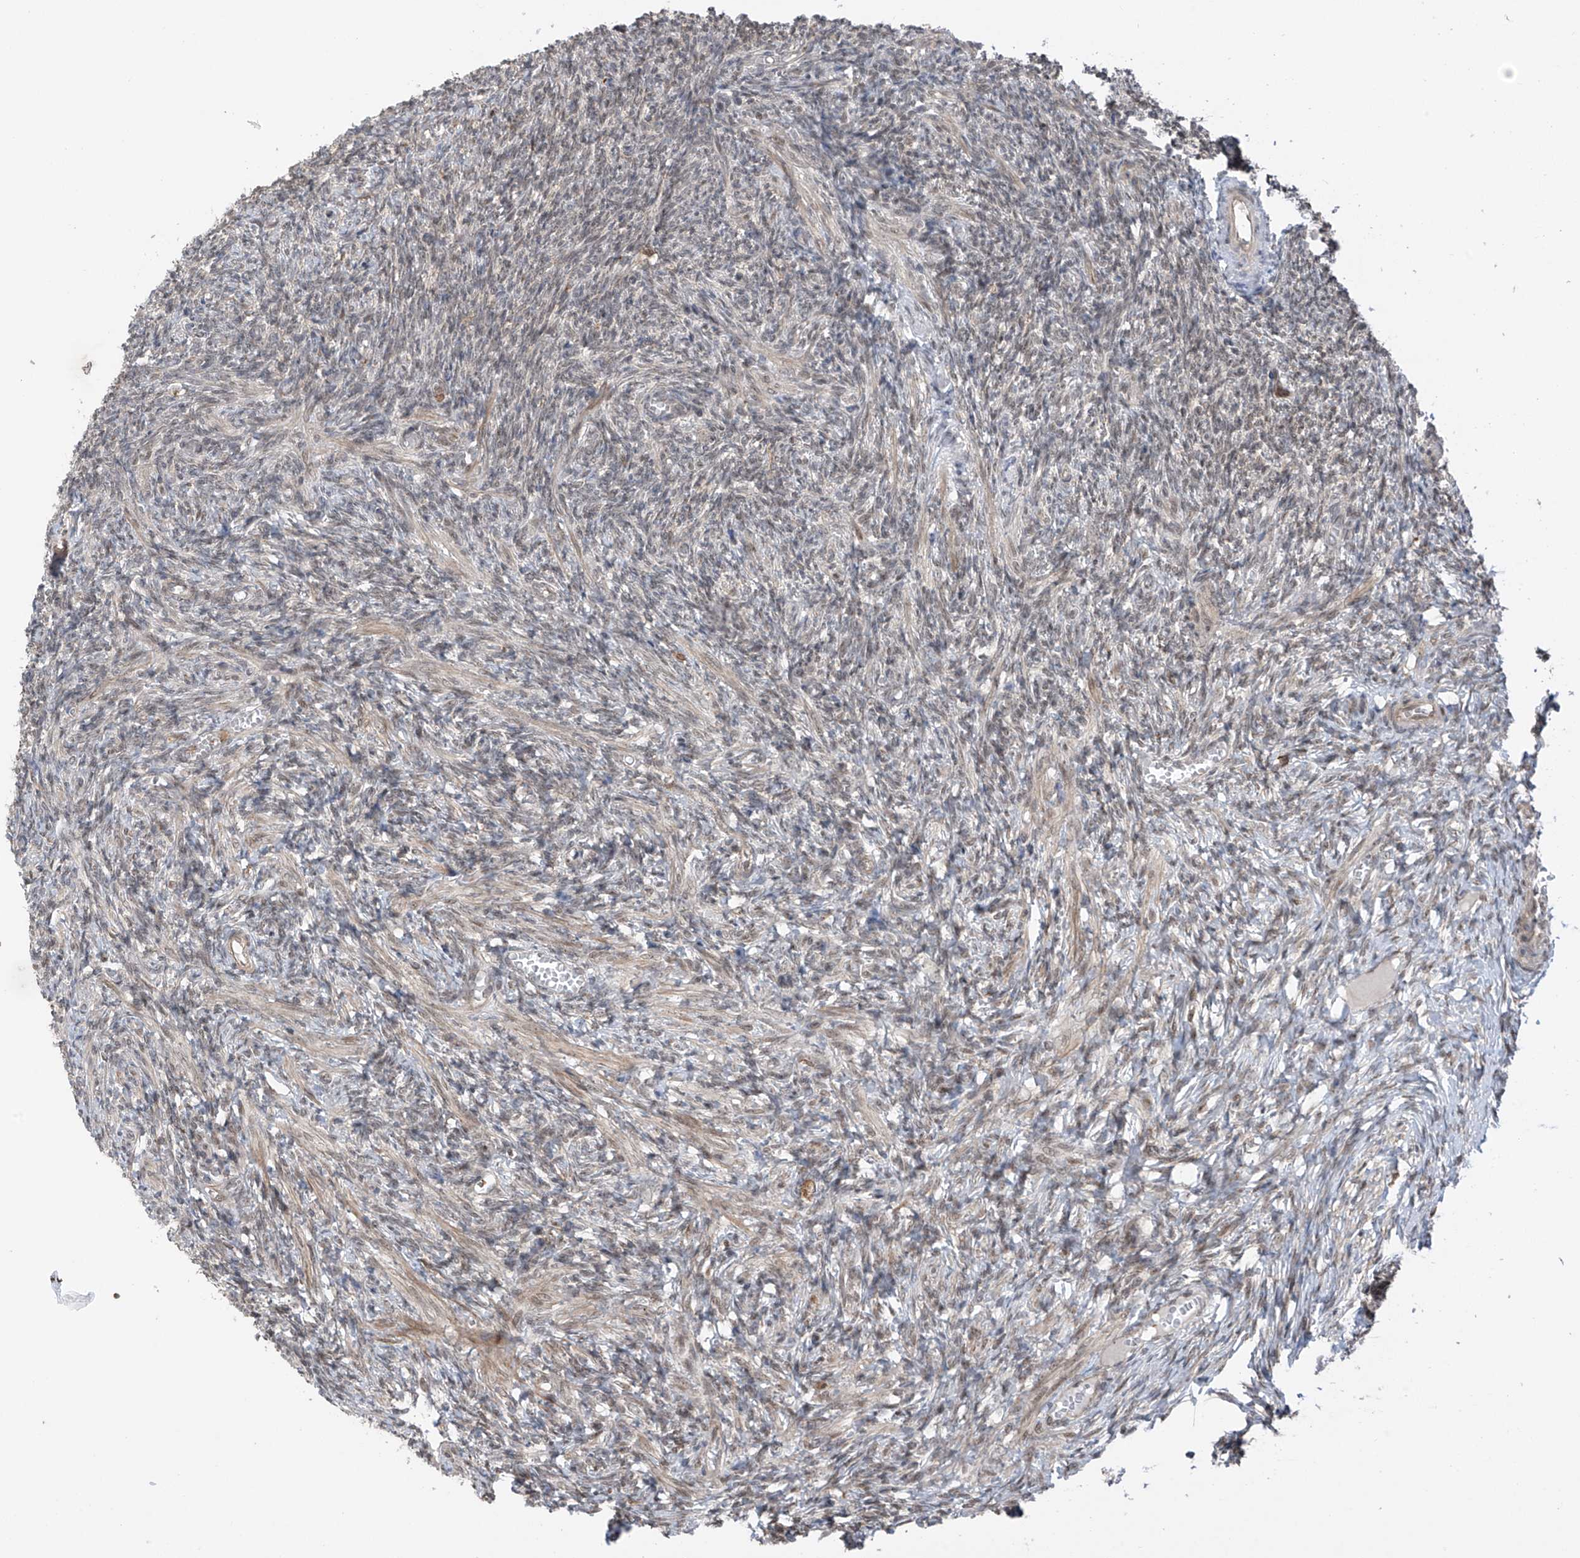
{"staining": {"intensity": "moderate", "quantity": "25%-75%", "location": "nuclear"}, "tissue": "ovary", "cell_type": "Ovarian stroma cells", "image_type": "normal", "snomed": [{"axis": "morphology", "description": "Normal tissue, NOS"}, {"axis": "topography", "description": "Ovary"}], "caption": "Protein staining of normal ovary displays moderate nuclear expression in approximately 25%-75% of ovarian stroma cells.", "gene": "REPIN1", "patient": {"sex": "female", "age": 27}}